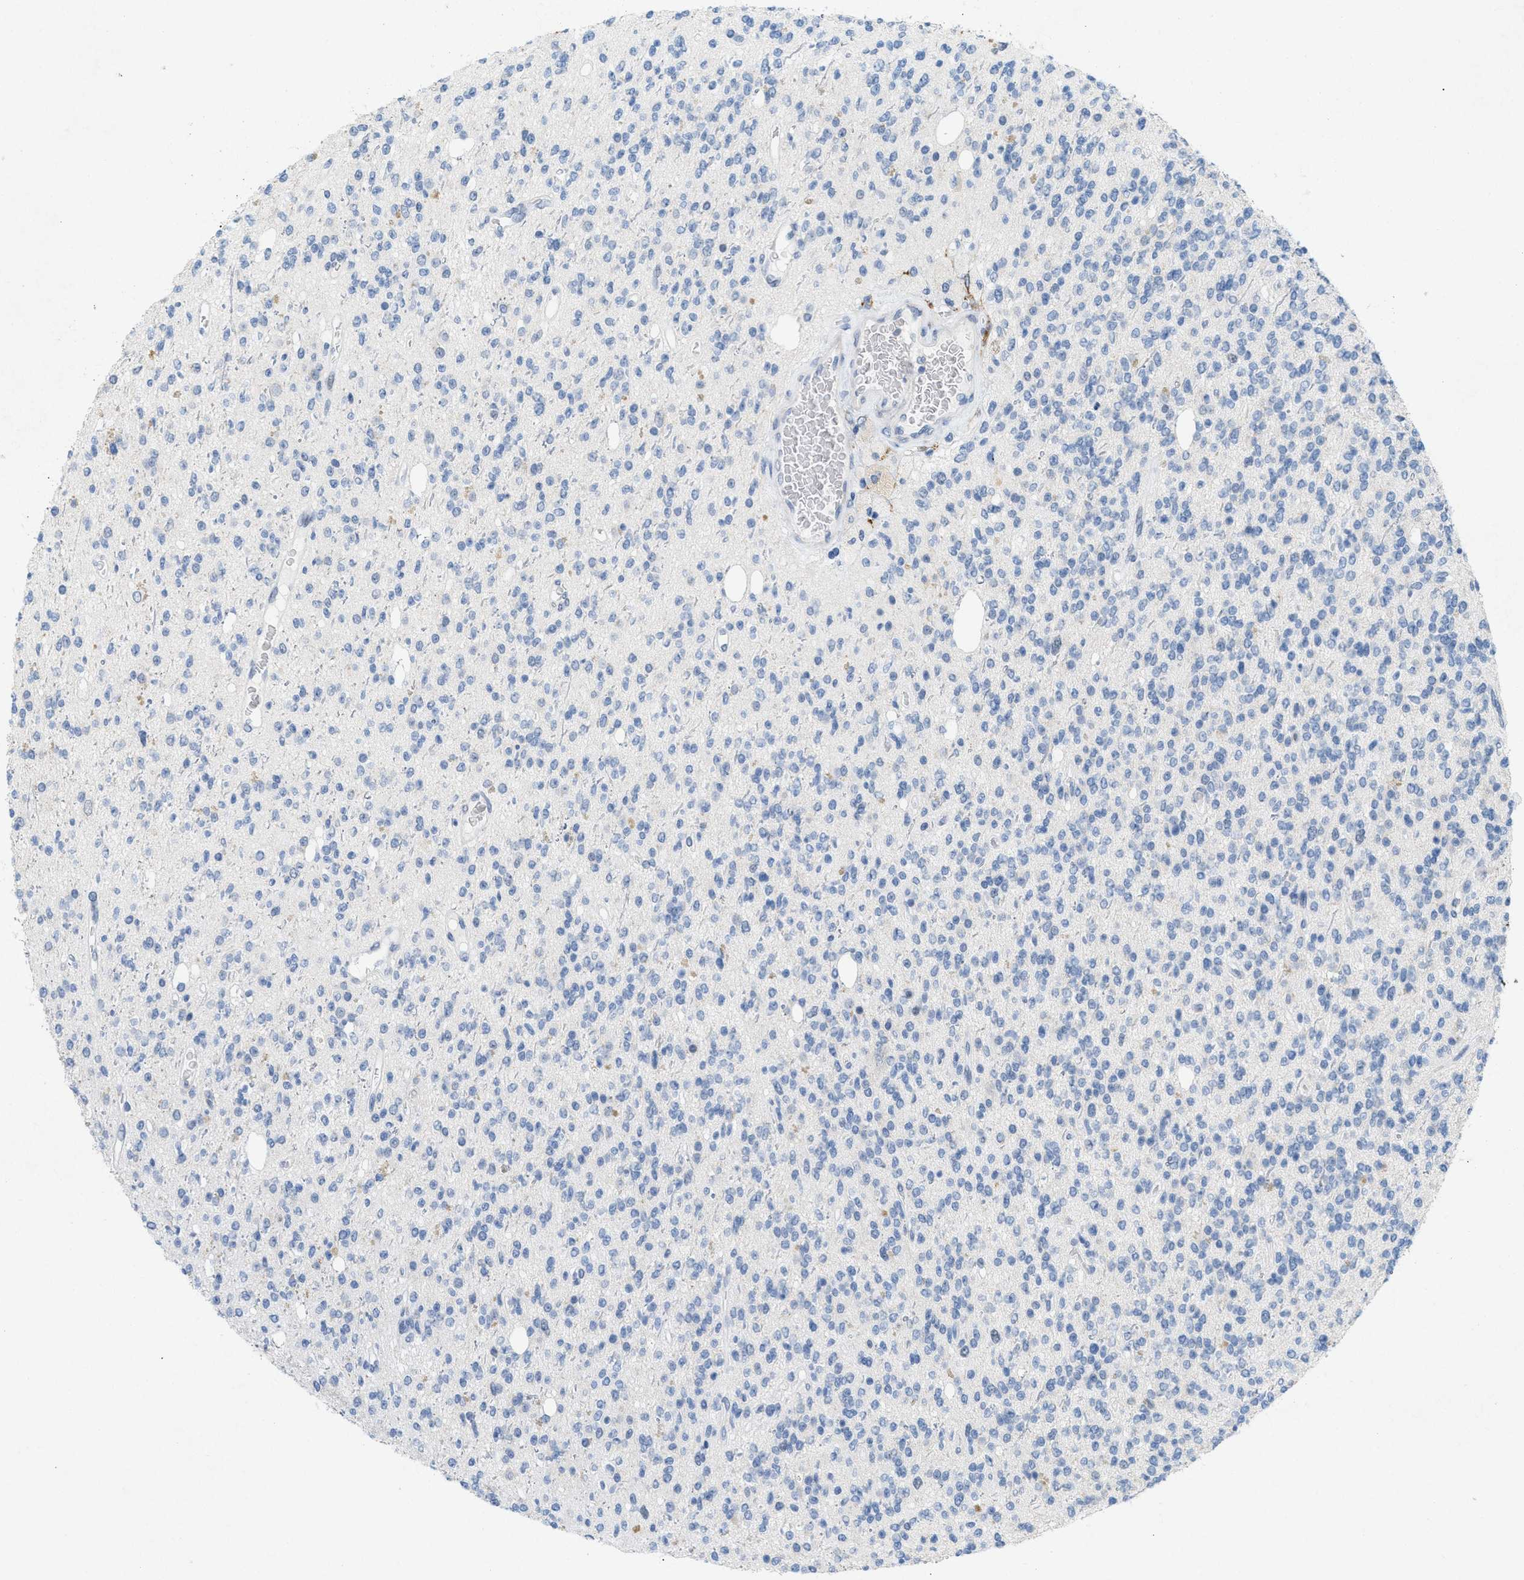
{"staining": {"intensity": "negative", "quantity": "none", "location": "none"}, "tissue": "glioma", "cell_type": "Tumor cells", "image_type": "cancer", "snomed": [{"axis": "morphology", "description": "Glioma, malignant, High grade"}, {"axis": "topography", "description": "Brain"}], "caption": "This is an immunohistochemistry micrograph of human high-grade glioma (malignant). There is no expression in tumor cells.", "gene": "TASOR", "patient": {"sex": "male", "age": 34}}